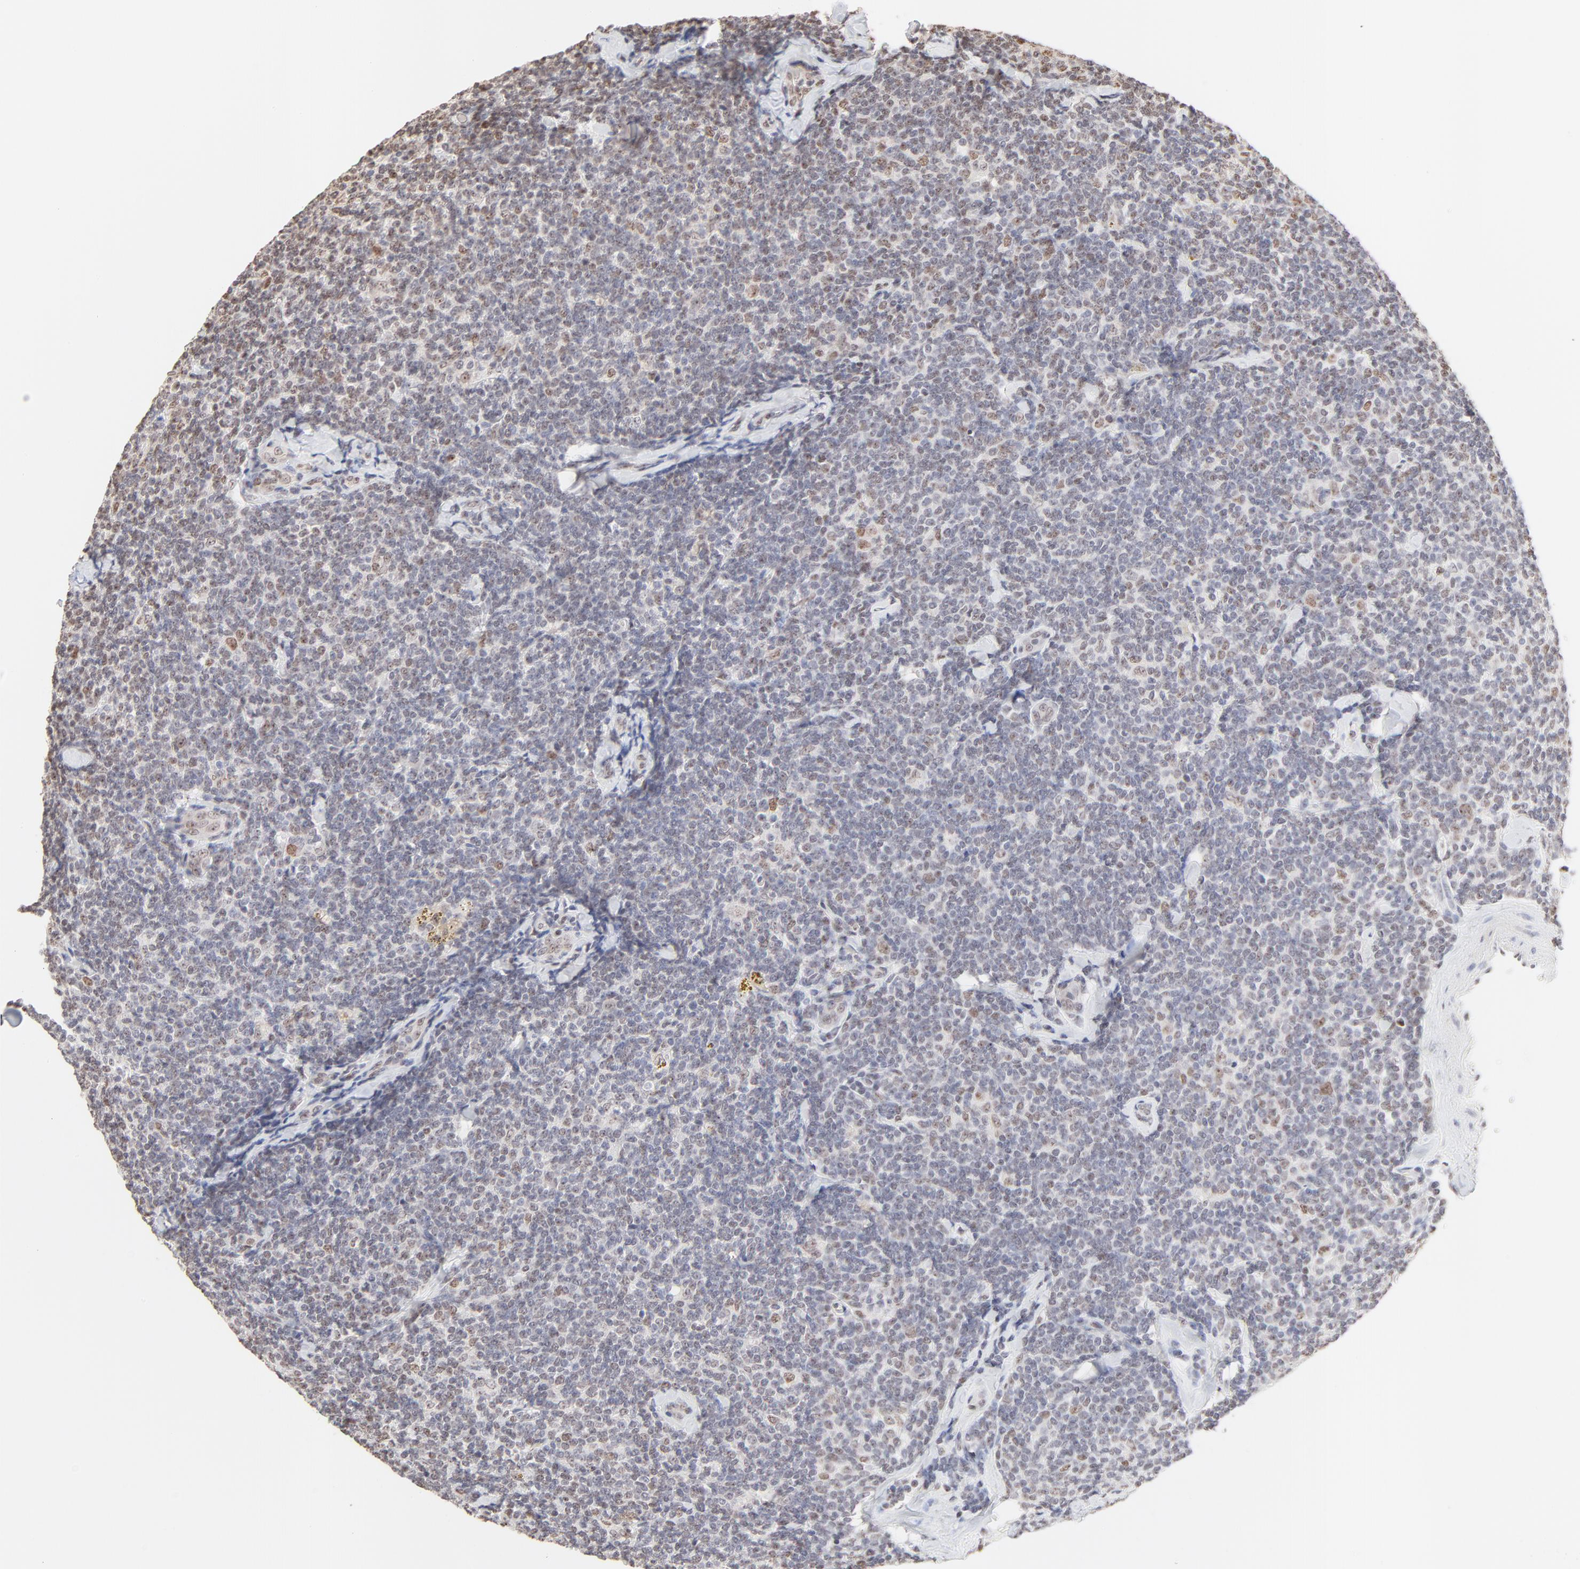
{"staining": {"intensity": "moderate", "quantity": "<25%", "location": "nuclear"}, "tissue": "lymphoma", "cell_type": "Tumor cells", "image_type": "cancer", "snomed": [{"axis": "morphology", "description": "Malignant lymphoma, non-Hodgkin's type, Low grade"}, {"axis": "topography", "description": "Lymph node"}], "caption": "Tumor cells display moderate nuclear positivity in about <25% of cells in low-grade malignant lymphoma, non-Hodgkin's type. (IHC, brightfield microscopy, high magnification).", "gene": "NFIL3", "patient": {"sex": "female", "age": 56}}